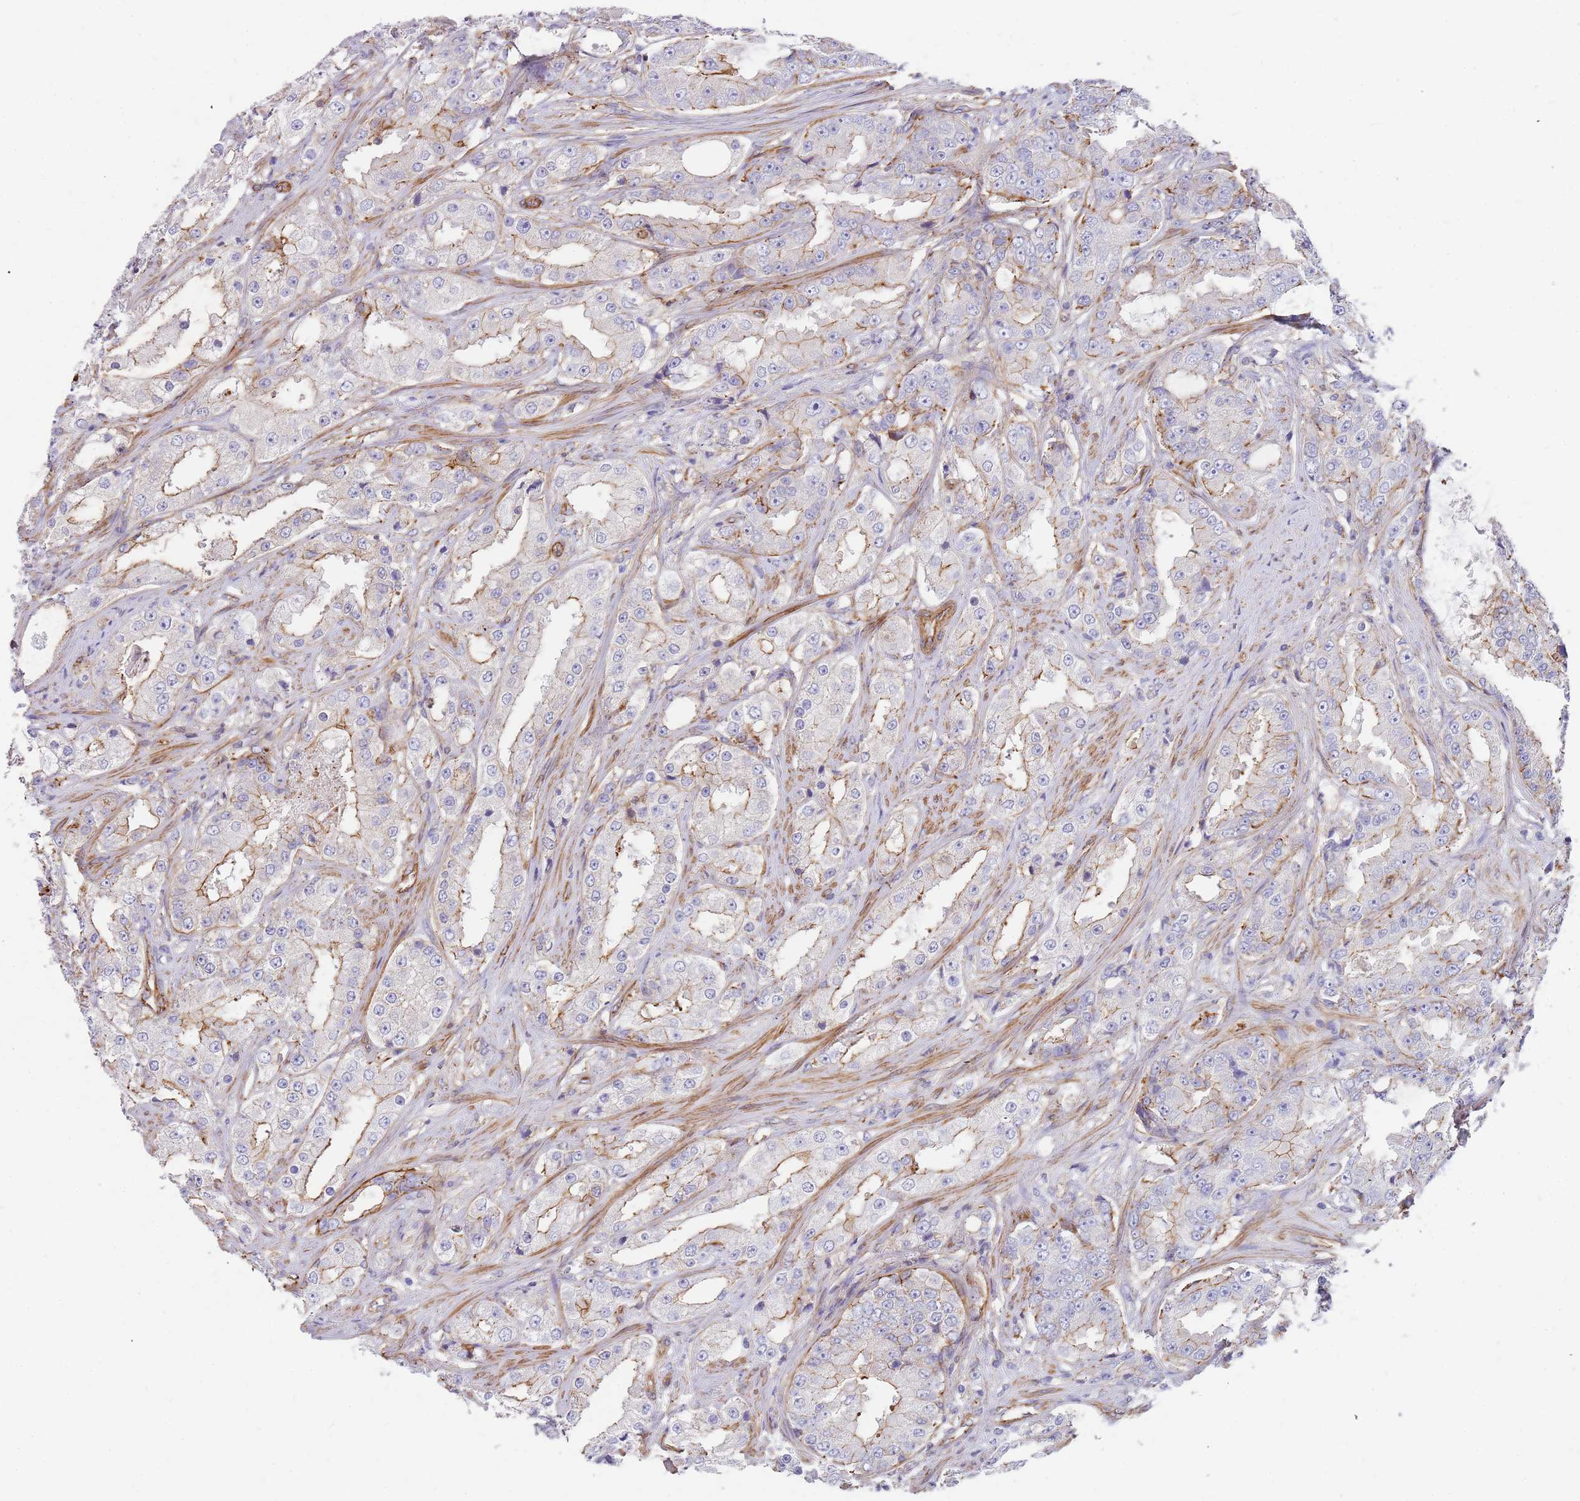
{"staining": {"intensity": "weak", "quantity": "25%-75%", "location": "cytoplasmic/membranous"}, "tissue": "prostate cancer", "cell_type": "Tumor cells", "image_type": "cancer", "snomed": [{"axis": "morphology", "description": "Adenocarcinoma, High grade"}, {"axis": "topography", "description": "Prostate"}], "caption": "Immunohistochemical staining of prostate cancer shows weak cytoplasmic/membranous protein positivity in approximately 25%-75% of tumor cells. (DAB IHC, brown staining for protein, blue staining for nuclei).", "gene": "GFRAL", "patient": {"sex": "male", "age": 73}}